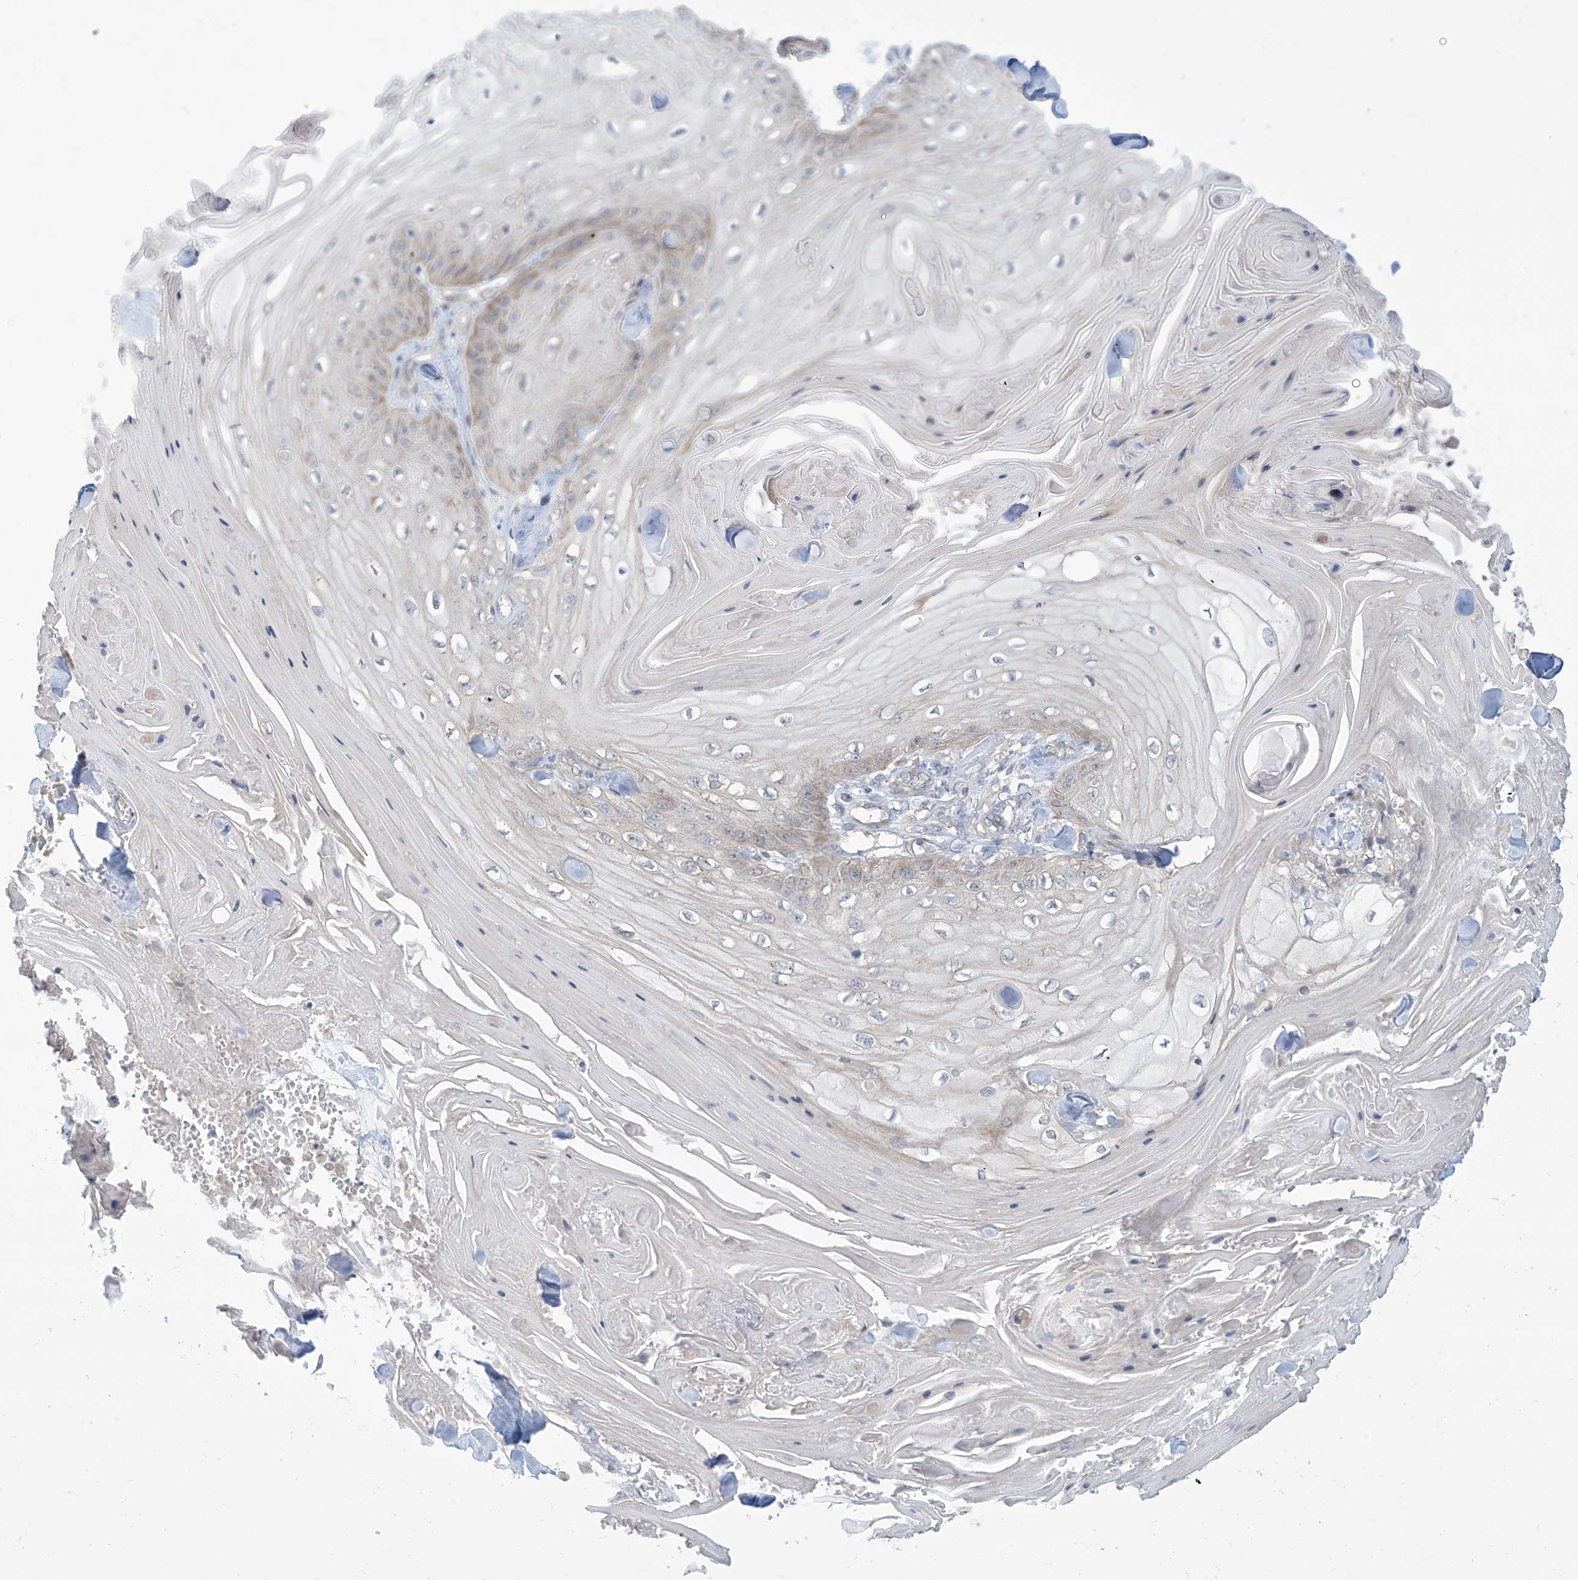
{"staining": {"intensity": "weak", "quantity": "<25%", "location": "cytoplasmic/membranous"}, "tissue": "skin cancer", "cell_type": "Tumor cells", "image_type": "cancer", "snomed": [{"axis": "morphology", "description": "Squamous cell carcinoma, NOS"}, {"axis": "topography", "description": "Skin"}], "caption": "Human skin cancer (squamous cell carcinoma) stained for a protein using immunohistochemistry shows no expression in tumor cells.", "gene": "SCGB1D2", "patient": {"sex": "male", "age": 74}}